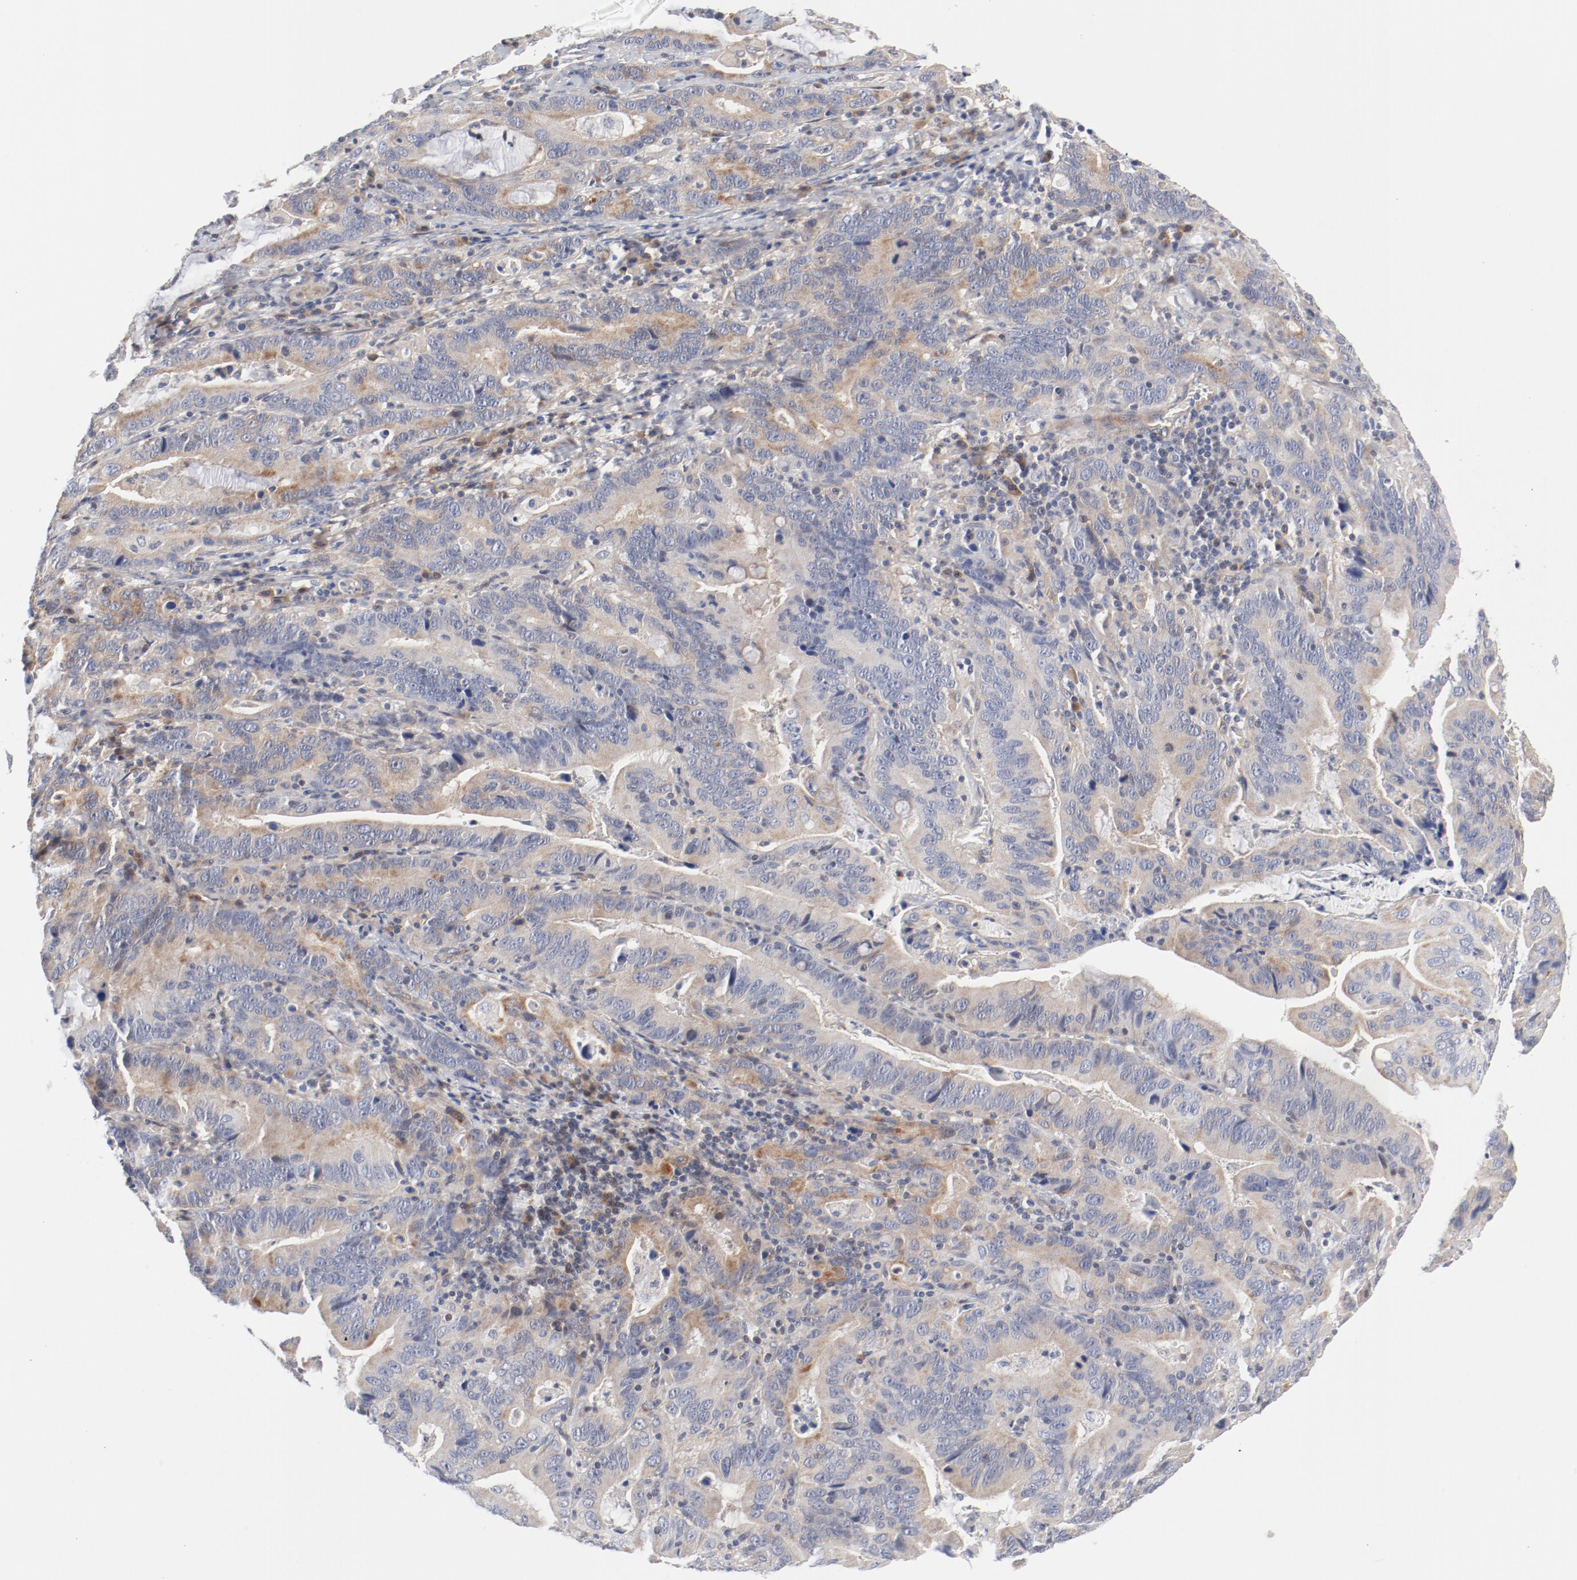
{"staining": {"intensity": "moderate", "quantity": ">75%", "location": "cytoplasmic/membranous"}, "tissue": "stomach cancer", "cell_type": "Tumor cells", "image_type": "cancer", "snomed": [{"axis": "morphology", "description": "Adenocarcinoma, NOS"}, {"axis": "topography", "description": "Stomach, upper"}], "caption": "IHC (DAB (3,3'-diaminobenzidine)) staining of stomach cancer shows moderate cytoplasmic/membranous protein staining in approximately >75% of tumor cells. The staining is performed using DAB (3,3'-diaminobenzidine) brown chromogen to label protein expression. The nuclei are counter-stained blue using hematoxylin.", "gene": "BAD", "patient": {"sex": "male", "age": 63}}